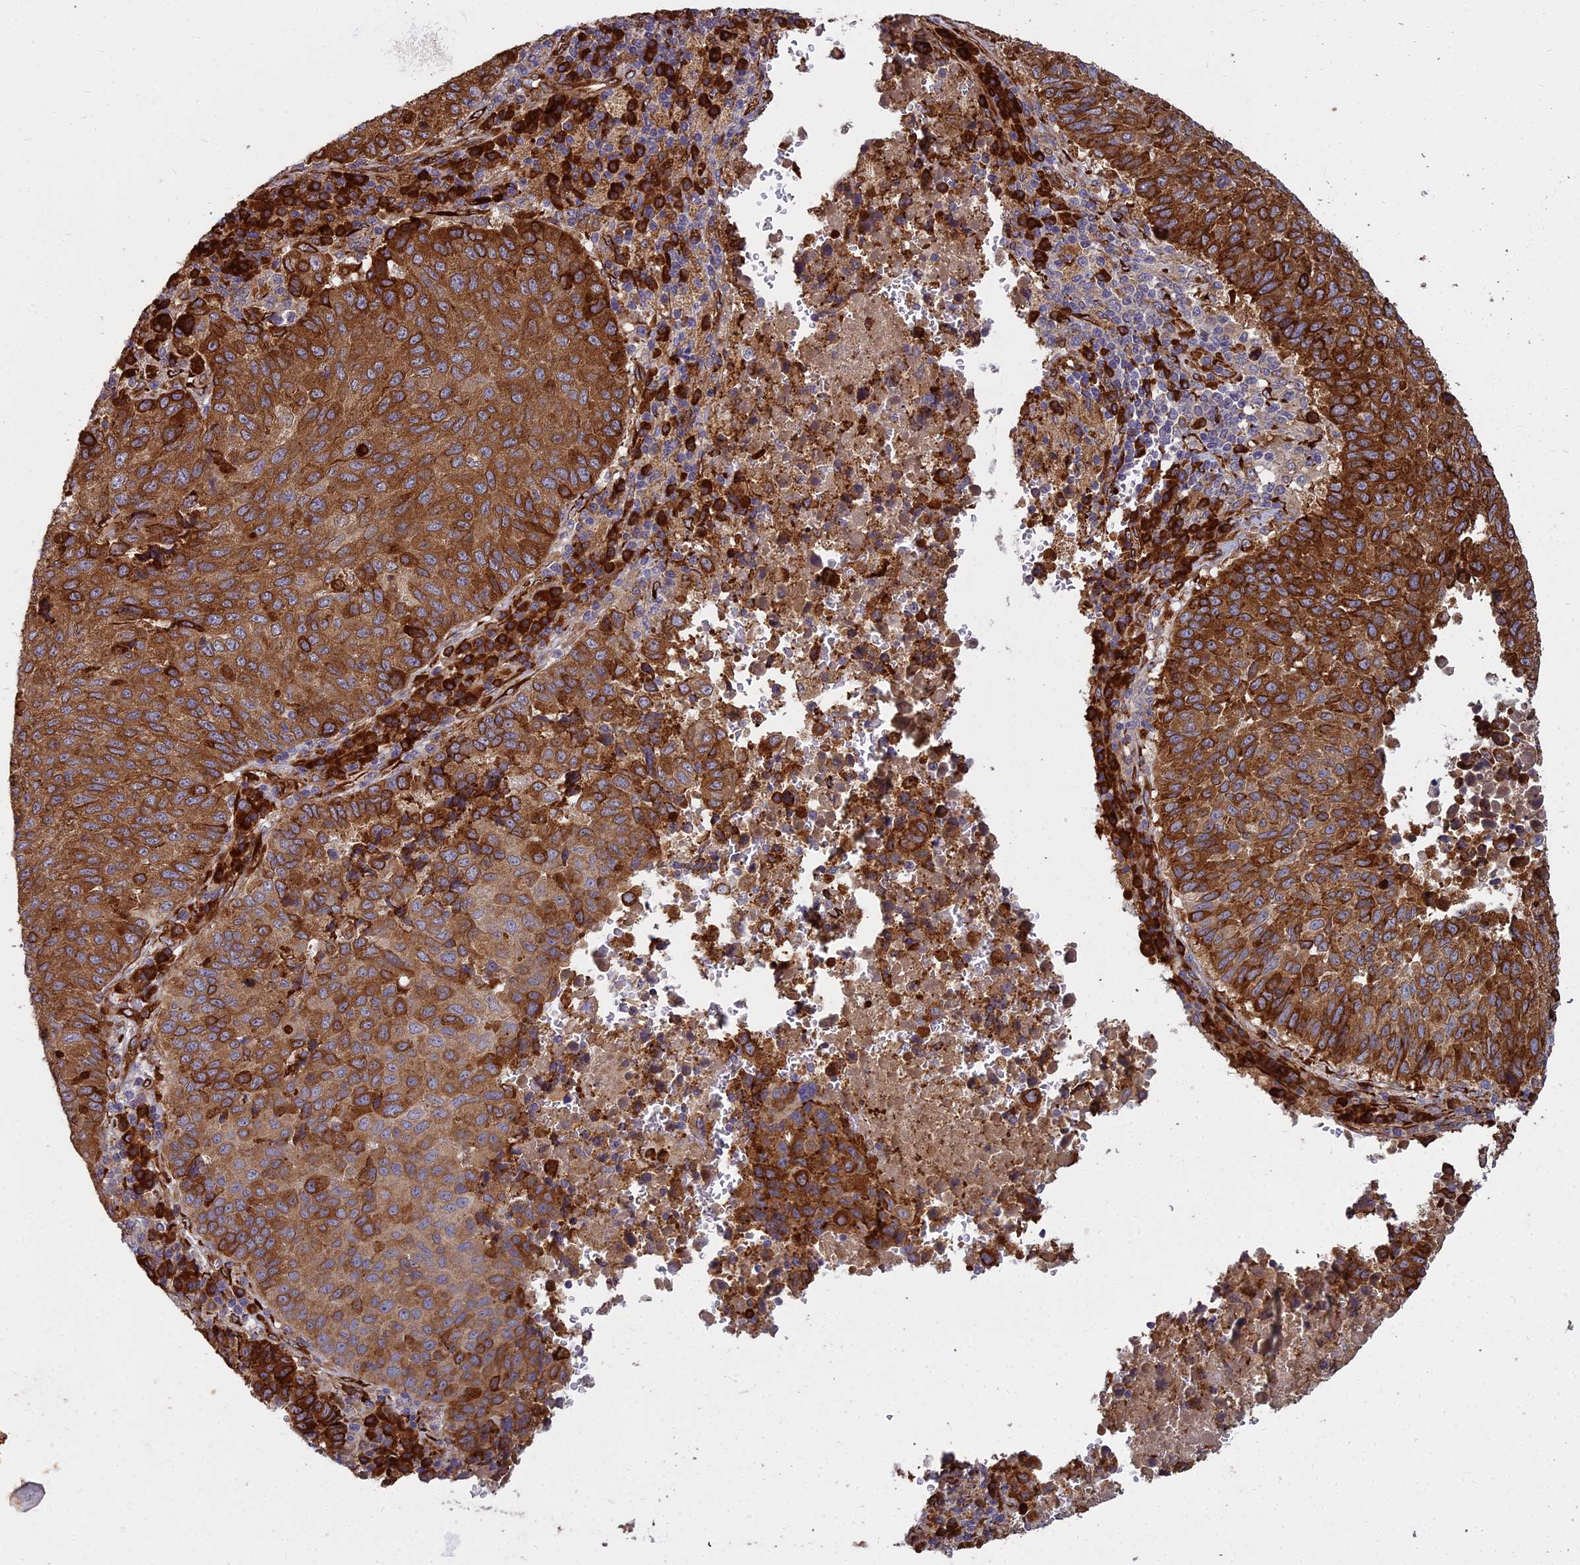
{"staining": {"intensity": "strong", "quantity": ">75%", "location": "cytoplasmic/membranous"}, "tissue": "lung cancer", "cell_type": "Tumor cells", "image_type": "cancer", "snomed": [{"axis": "morphology", "description": "Squamous cell carcinoma, NOS"}, {"axis": "topography", "description": "Lung"}], "caption": "Immunohistochemistry staining of lung cancer, which displays high levels of strong cytoplasmic/membranous expression in approximately >75% of tumor cells indicating strong cytoplasmic/membranous protein positivity. The staining was performed using DAB (brown) for protein detection and nuclei were counterstained in hematoxylin (blue).", "gene": "NDUFAF7", "patient": {"sex": "male", "age": 73}}